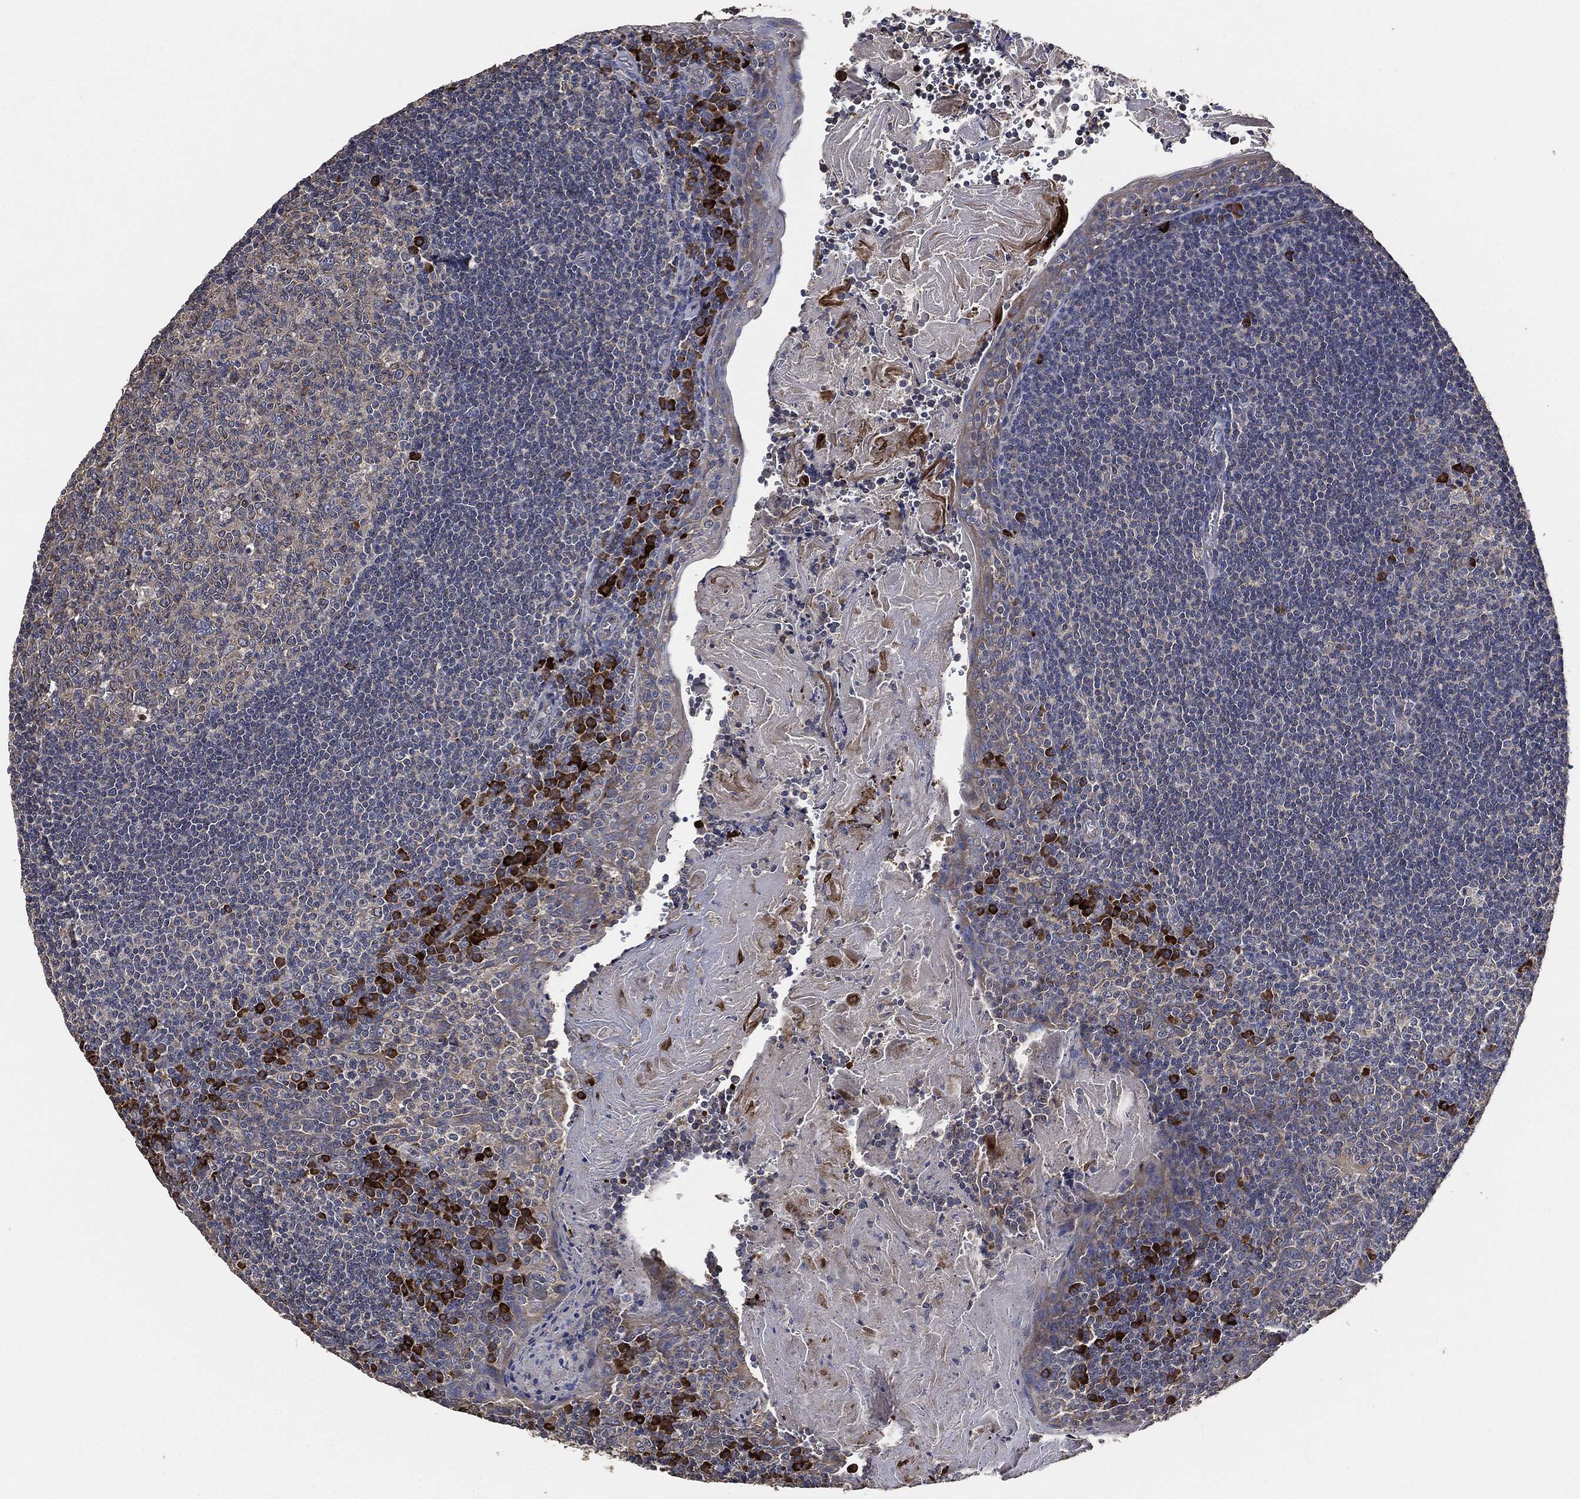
{"staining": {"intensity": "strong", "quantity": "<25%", "location": "cytoplasmic/membranous"}, "tissue": "tonsil", "cell_type": "Germinal center cells", "image_type": "normal", "snomed": [{"axis": "morphology", "description": "Normal tissue, NOS"}, {"axis": "morphology", "description": "Inflammation, NOS"}, {"axis": "topography", "description": "Tonsil"}], "caption": "A brown stain shows strong cytoplasmic/membranous staining of a protein in germinal center cells of benign tonsil.", "gene": "STK3", "patient": {"sex": "female", "age": 31}}